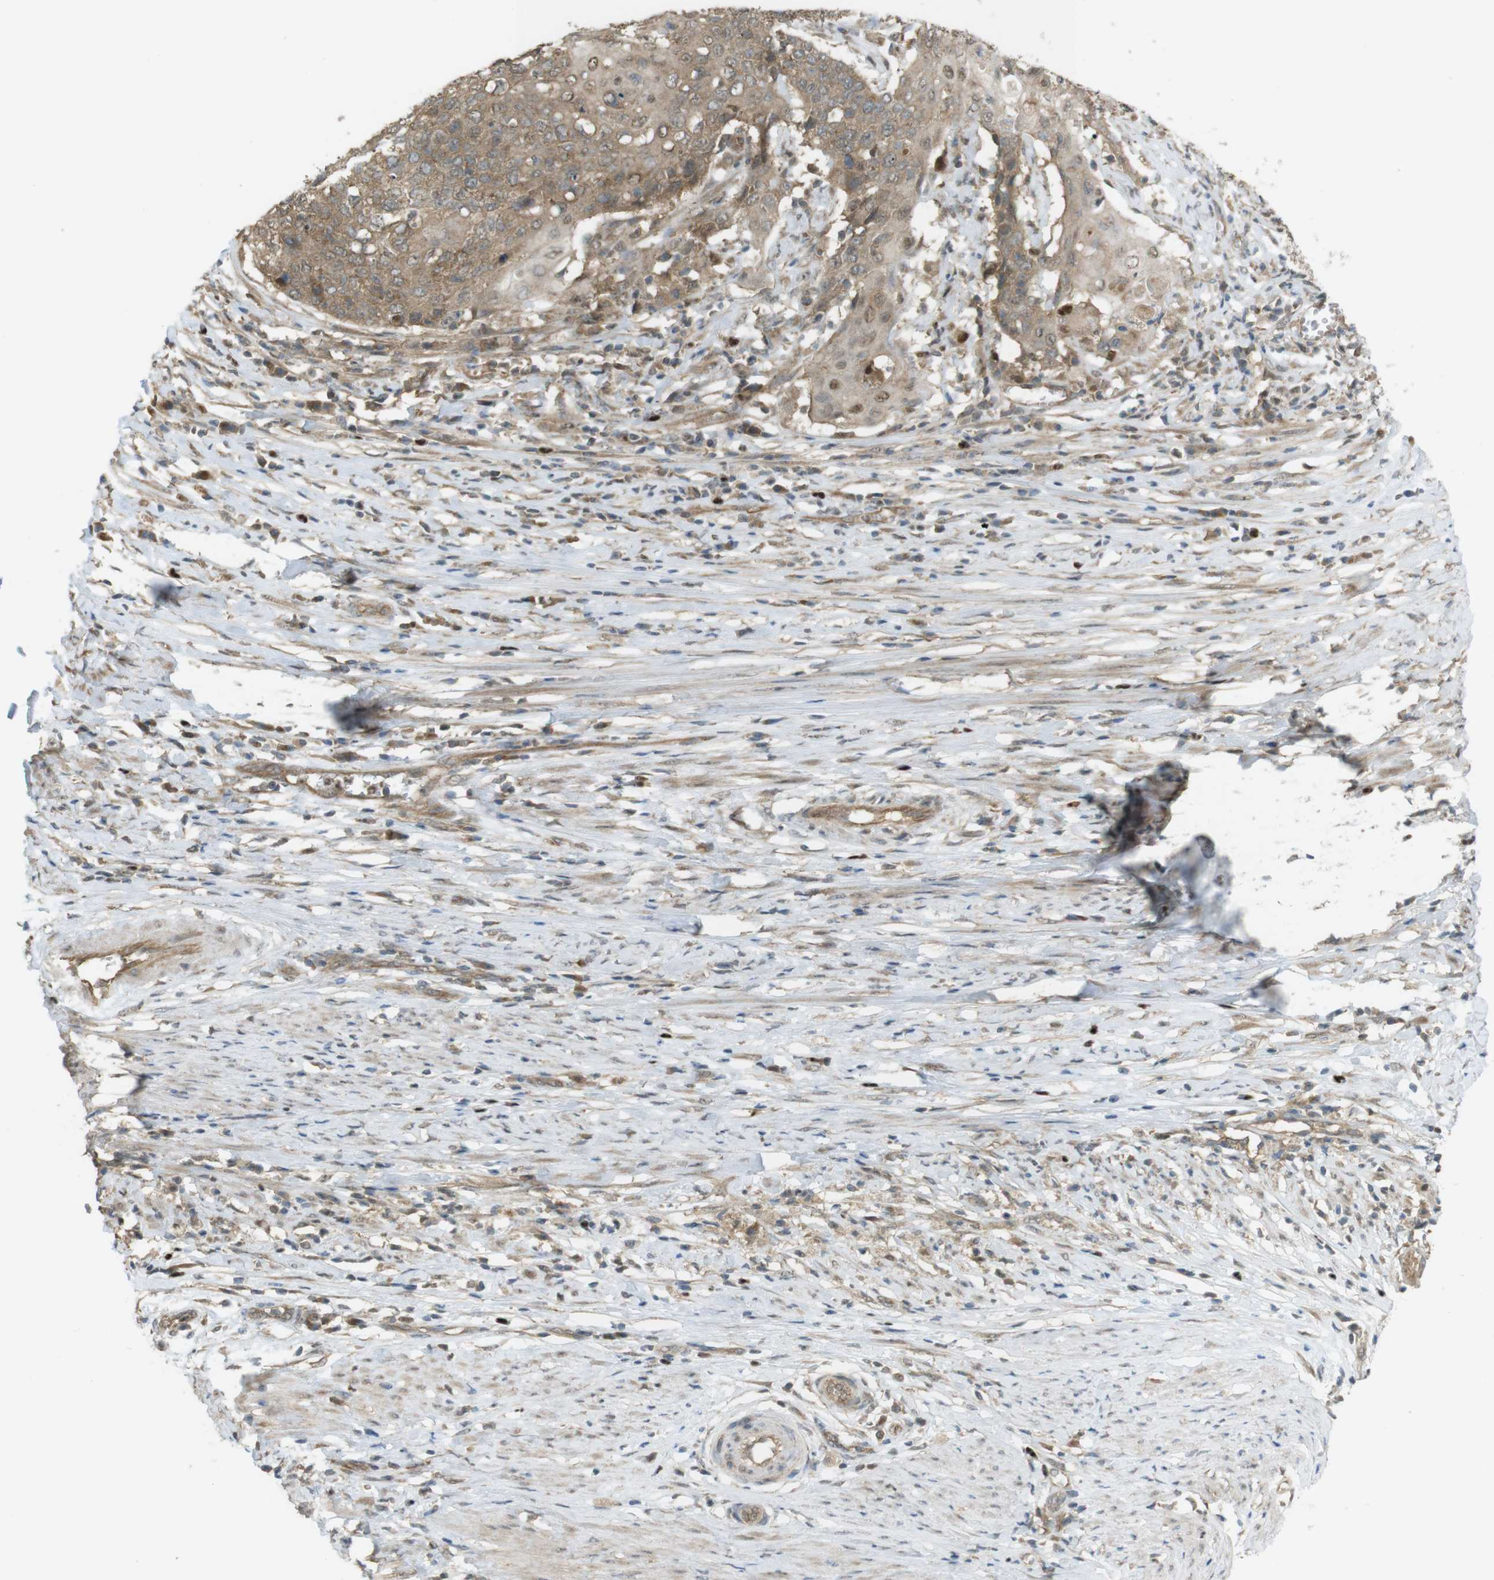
{"staining": {"intensity": "weak", "quantity": ">75%", "location": "cytoplasmic/membranous"}, "tissue": "cervical cancer", "cell_type": "Tumor cells", "image_type": "cancer", "snomed": [{"axis": "morphology", "description": "Squamous cell carcinoma, NOS"}, {"axis": "topography", "description": "Cervix"}], "caption": "Cervical cancer stained with DAB immunohistochemistry (IHC) shows low levels of weak cytoplasmic/membranous staining in approximately >75% of tumor cells.", "gene": "ZDHHC20", "patient": {"sex": "female", "age": 39}}